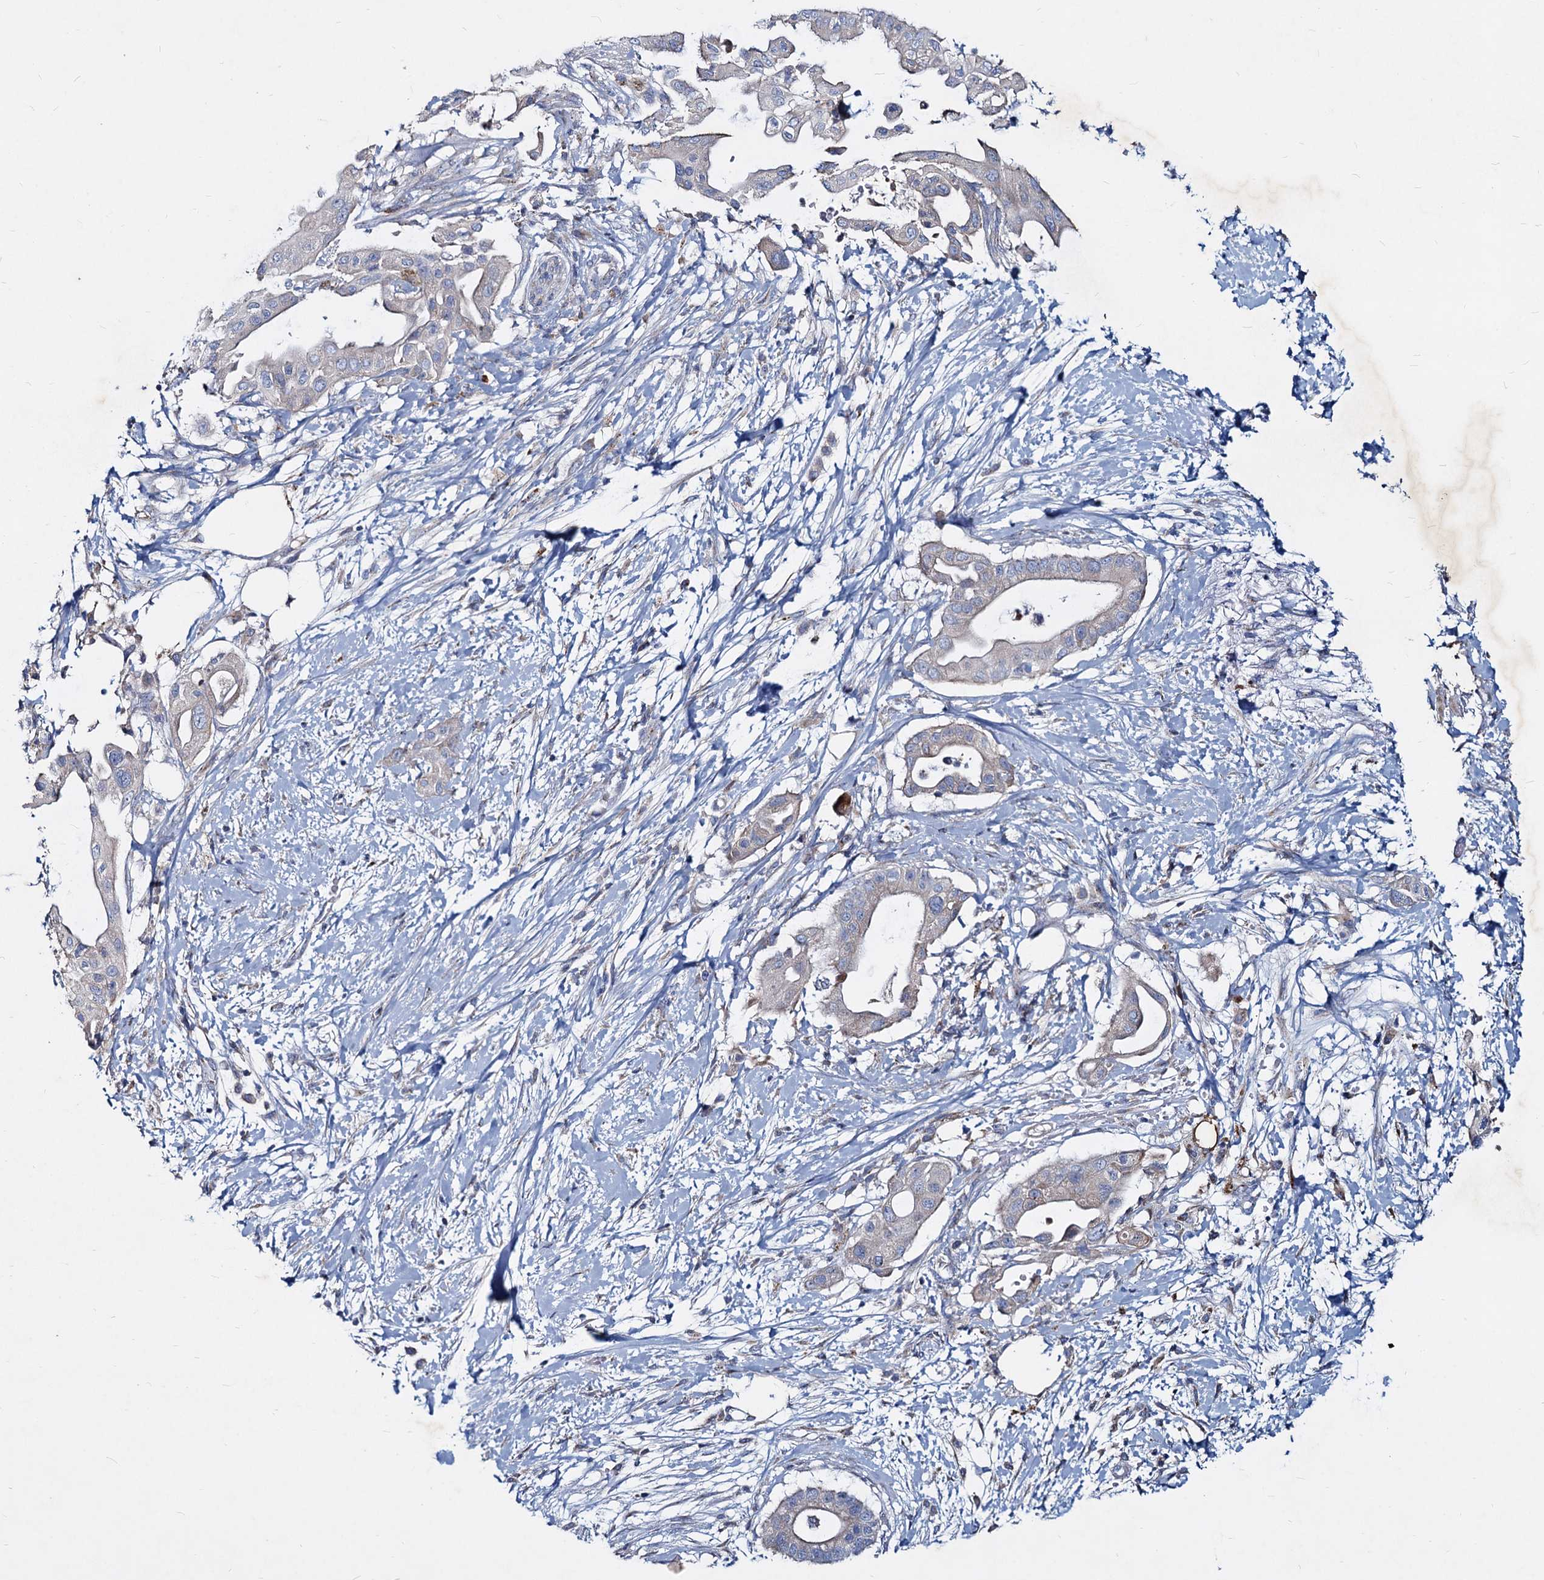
{"staining": {"intensity": "negative", "quantity": "none", "location": "none"}, "tissue": "pancreatic cancer", "cell_type": "Tumor cells", "image_type": "cancer", "snomed": [{"axis": "morphology", "description": "Adenocarcinoma, NOS"}, {"axis": "topography", "description": "Pancreas"}], "caption": "This histopathology image is of adenocarcinoma (pancreatic) stained with IHC to label a protein in brown with the nuclei are counter-stained blue. There is no staining in tumor cells.", "gene": "AGBL4", "patient": {"sex": "male", "age": 68}}